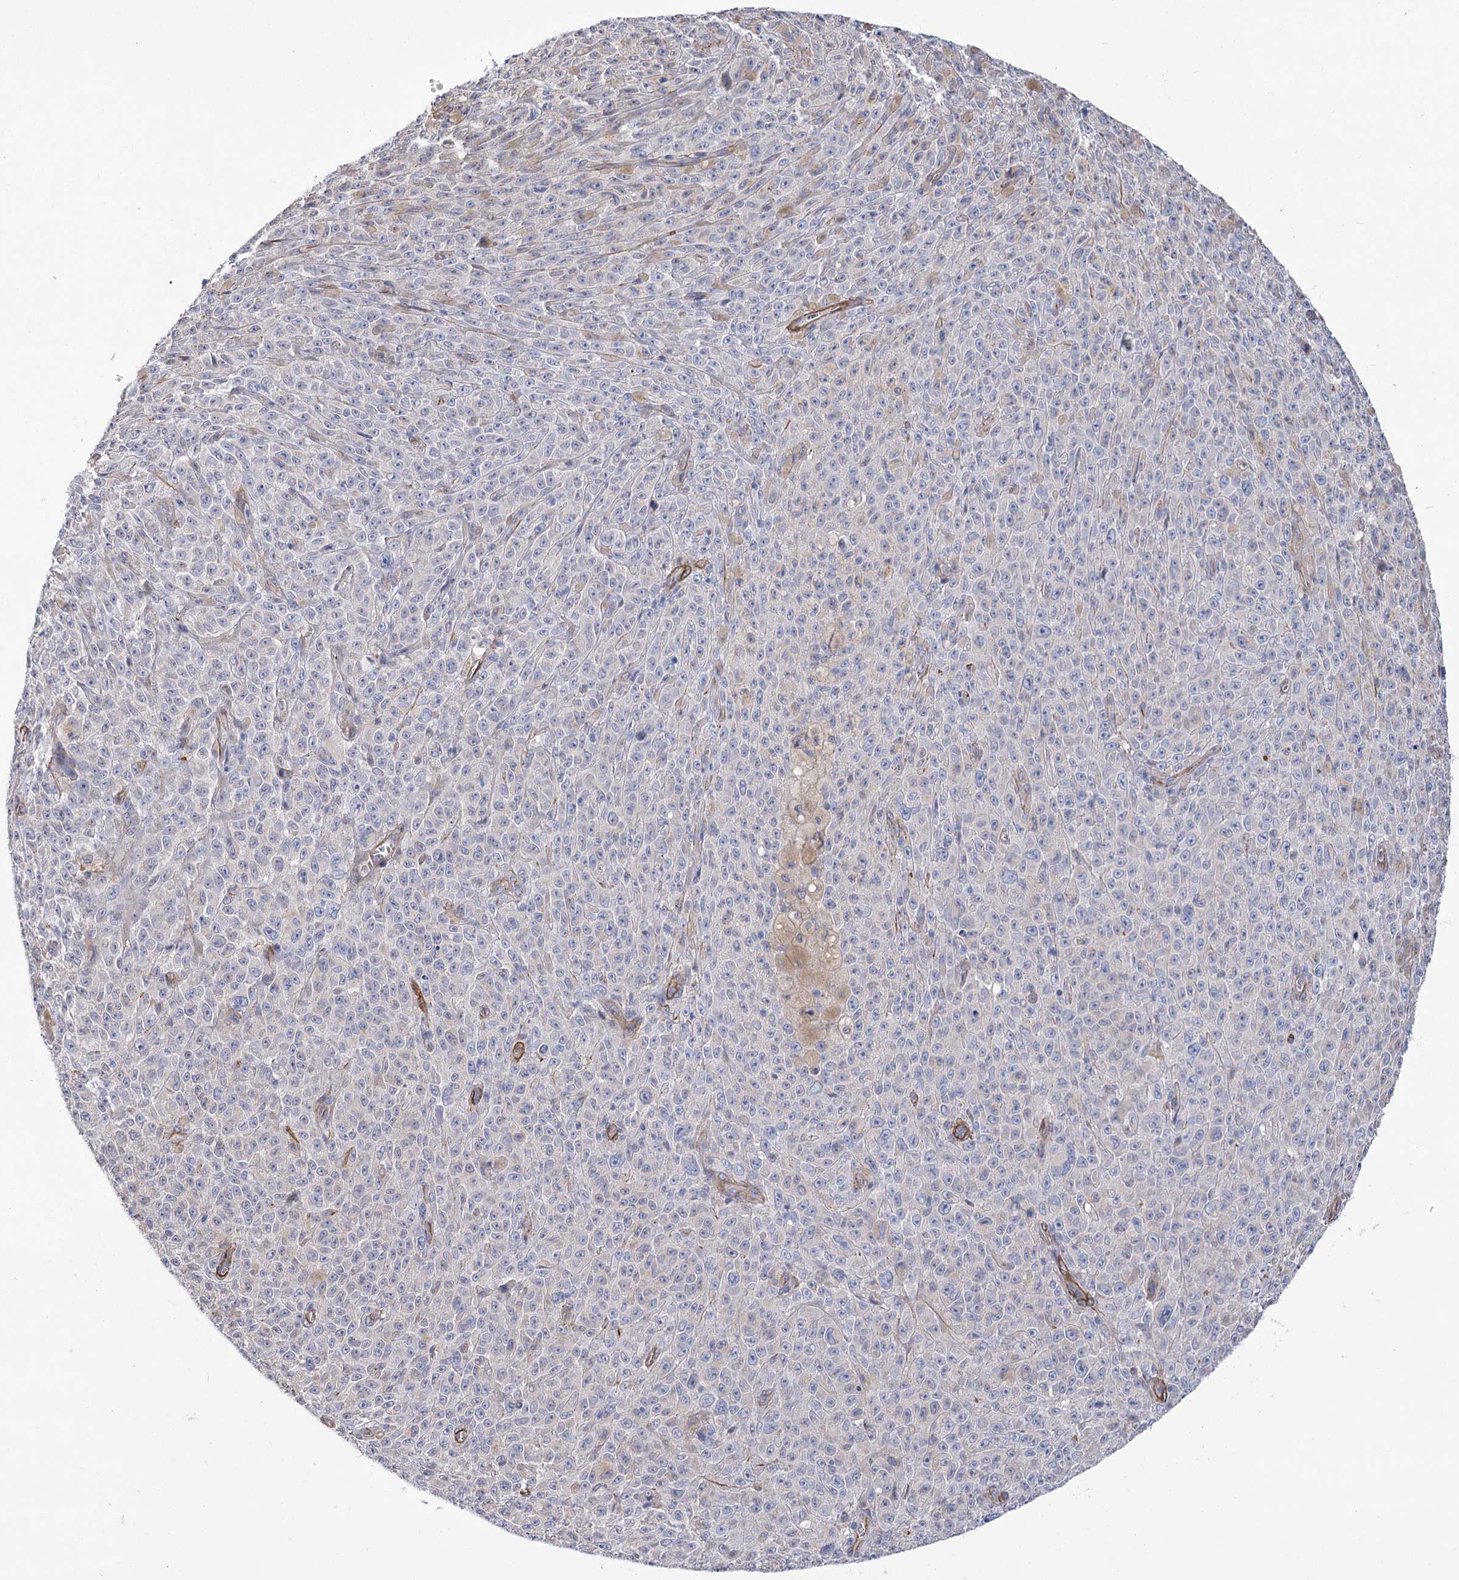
{"staining": {"intensity": "negative", "quantity": "none", "location": "none"}, "tissue": "melanoma", "cell_type": "Tumor cells", "image_type": "cancer", "snomed": [{"axis": "morphology", "description": "Malignant melanoma, NOS"}, {"axis": "topography", "description": "Skin"}], "caption": "An image of human melanoma is negative for staining in tumor cells. (DAB immunohistochemistry with hematoxylin counter stain).", "gene": "WASHC3", "patient": {"sex": "female", "age": 82}}